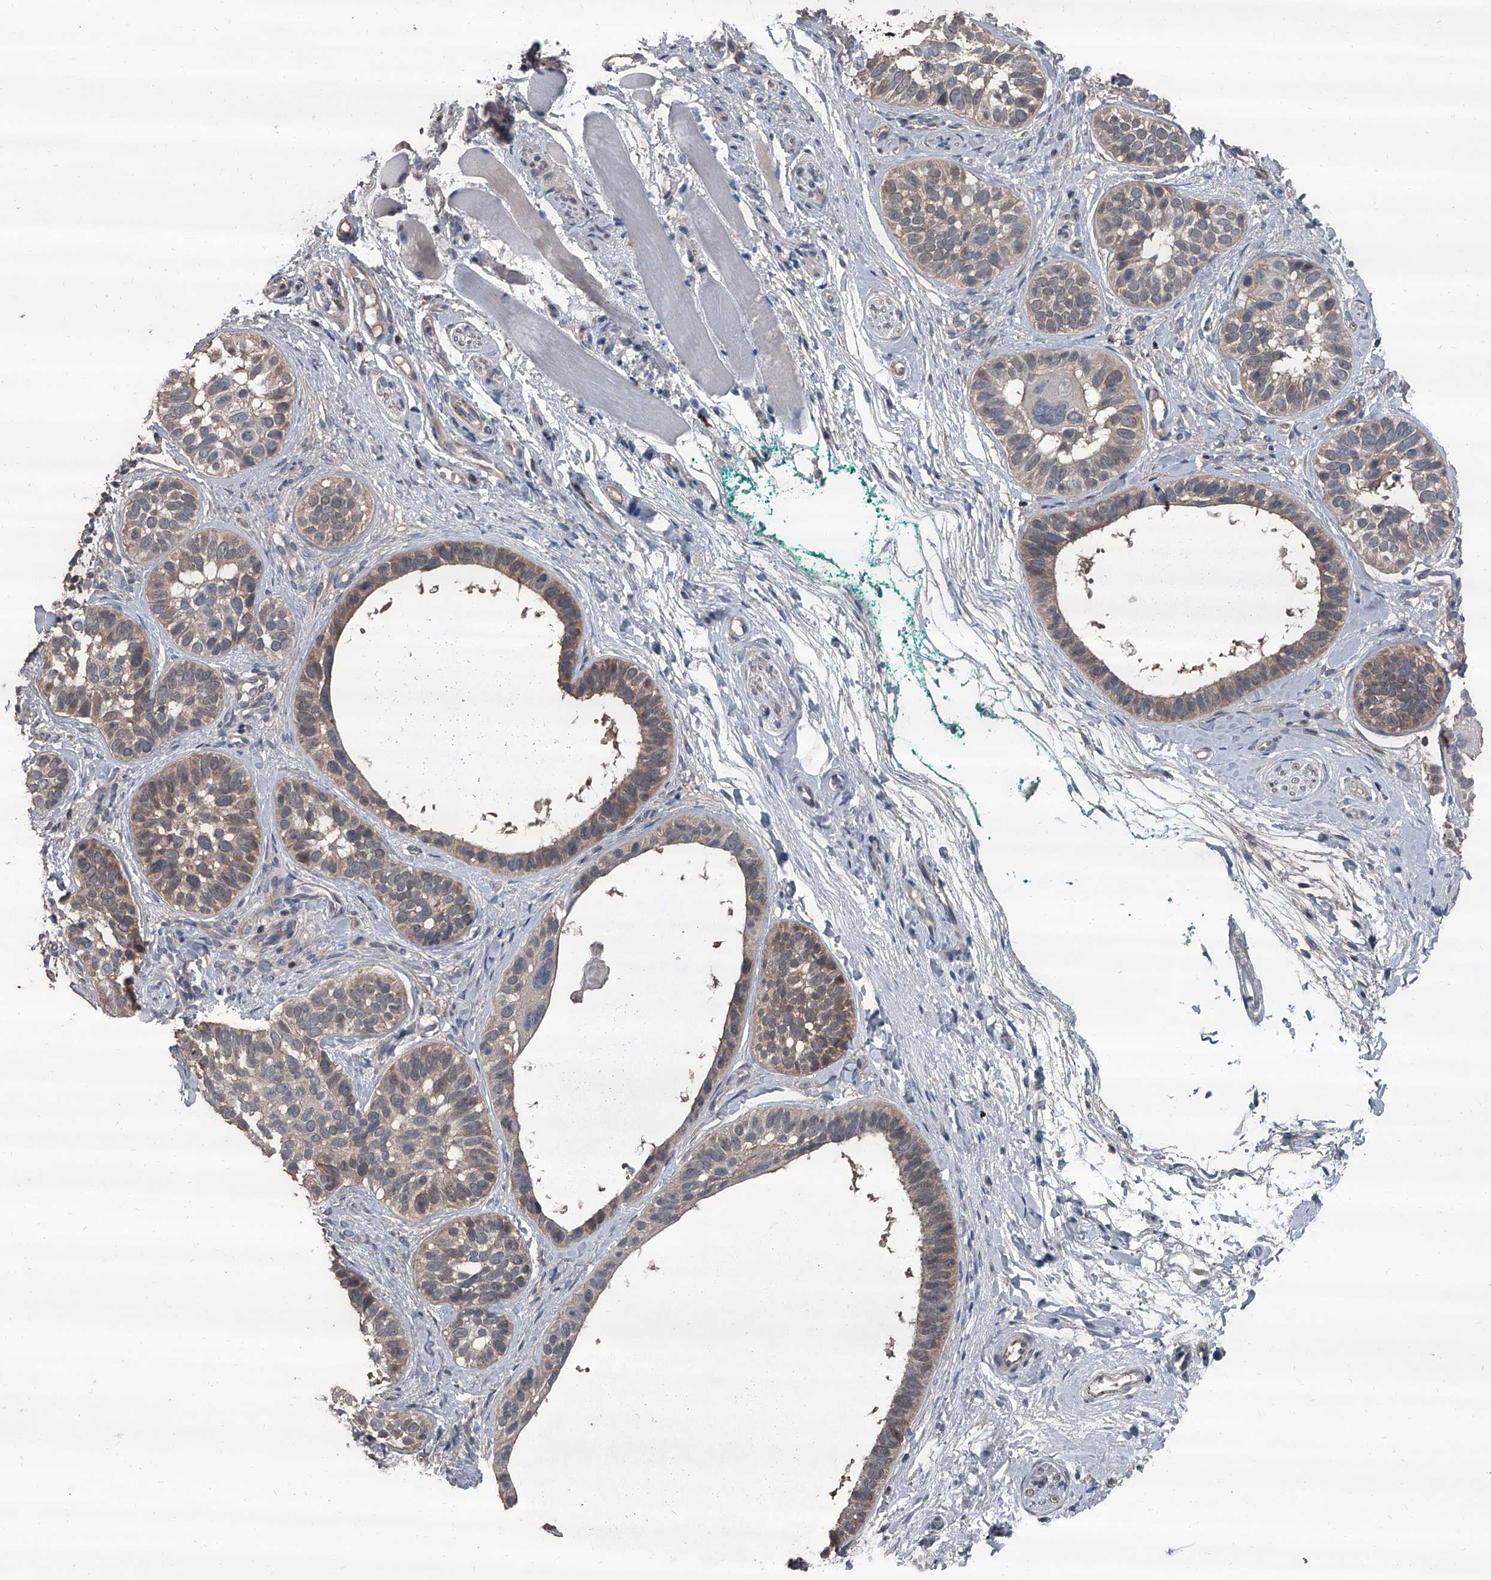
{"staining": {"intensity": "weak", "quantity": "25%-75%", "location": "cytoplasmic/membranous"}, "tissue": "skin cancer", "cell_type": "Tumor cells", "image_type": "cancer", "snomed": [{"axis": "morphology", "description": "Basal cell carcinoma"}, {"axis": "topography", "description": "Skin"}], "caption": "Weak cytoplasmic/membranous protein positivity is identified in approximately 25%-75% of tumor cells in skin cancer.", "gene": "OARD1", "patient": {"sex": "male", "age": 62}}